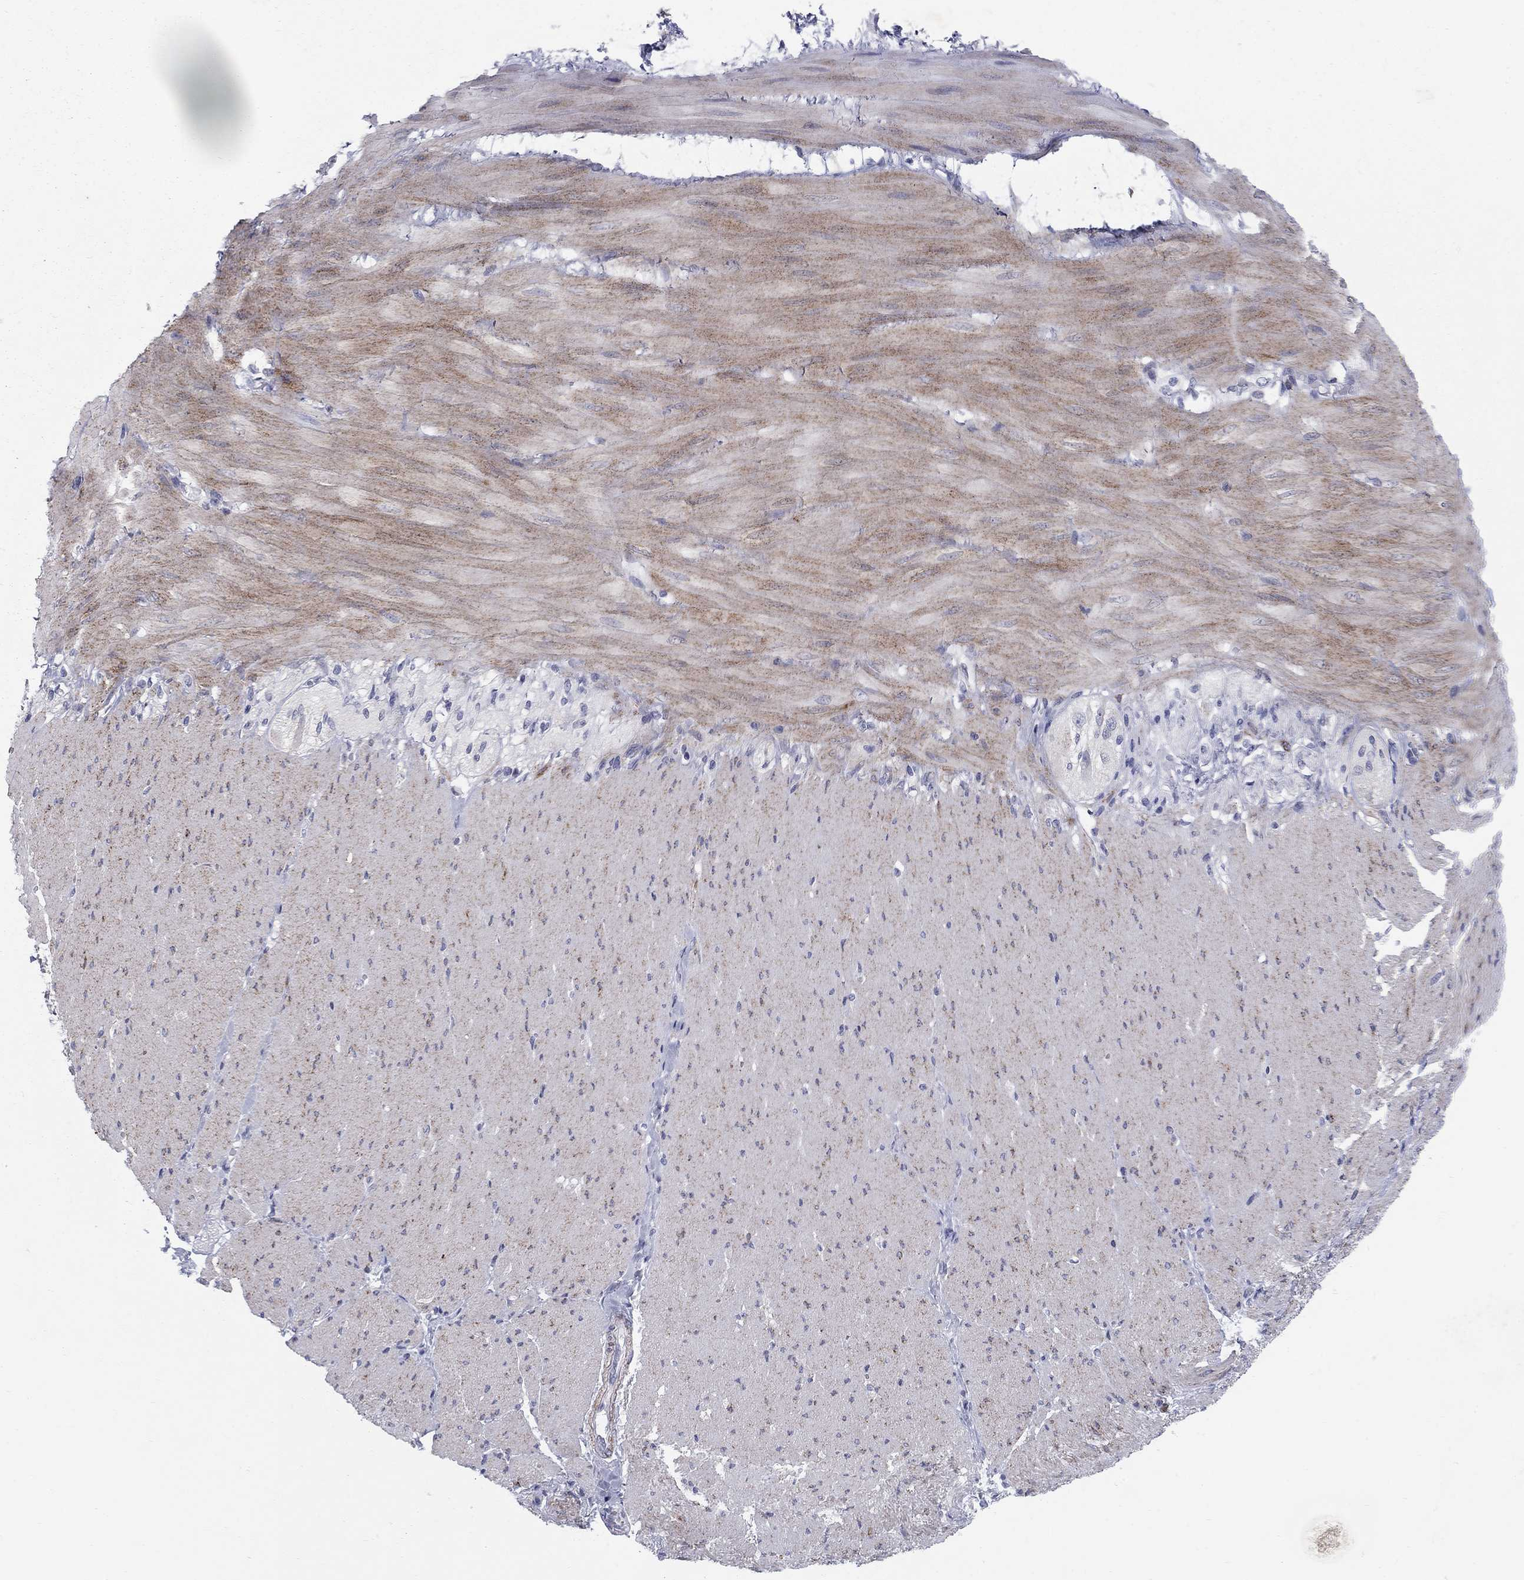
{"staining": {"intensity": "negative", "quantity": "none", "location": "none"}, "tissue": "soft tissue", "cell_type": "Fibroblasts", "image_type": "normal", "snomed": [{"axis": "morphology", "description": "Normal tissue, NOS"}, {"axis": "topography", "description": "Smooth muscle"}, {"axis": "topography", "description": "Duodenum"}, {"axis": "topography", "description": "Peripheral nerve tissue"}], "caption": "A micrograph of human soft tissue is negative for staining in fibroblasts. (Immunohistochemistry (ihc), brightfield microscopy, high magnification).", "gene": "NTRK2", "patient": {"sex": "female", "age": 61}}